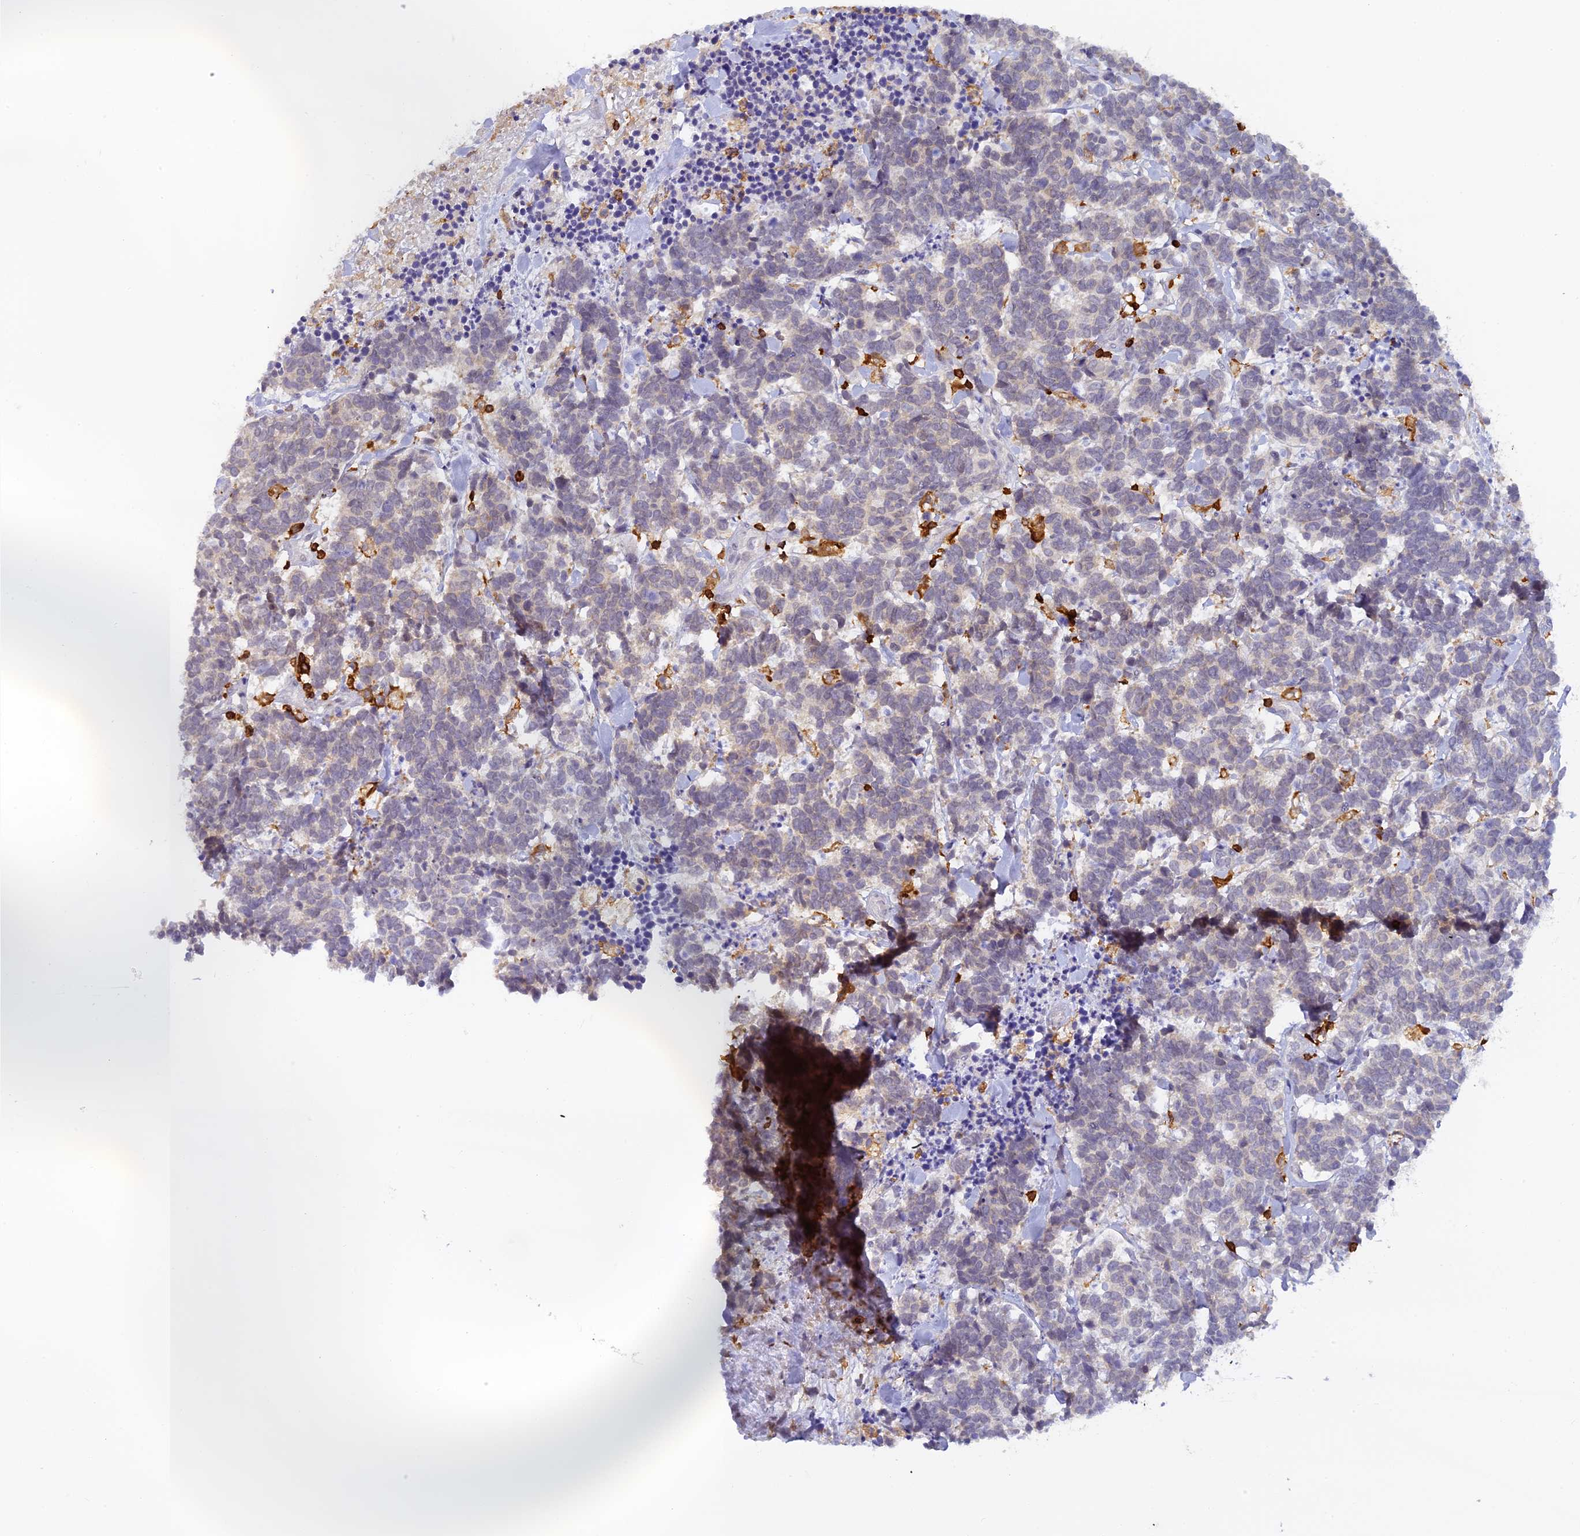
{"staining": {"intensity": "negative", "quantity": "none", "location": "none"}, "tissue": "carcinoid", "cell_type": "Tumor cells", "image_type": "cancer", "snomed": [{"axis": "morphology", "description": "Carcinoma, NOS"}, {"axis": "morphology", "description": "Carcinoid, malignant, NOS"}, {"axis": "topography", "description": "Prostate"}], "caption": "Tumor cells show no significant protein expression in carcinoma.", "gene": "FYB1", "patient": {"sex": "male", "age": 57}}